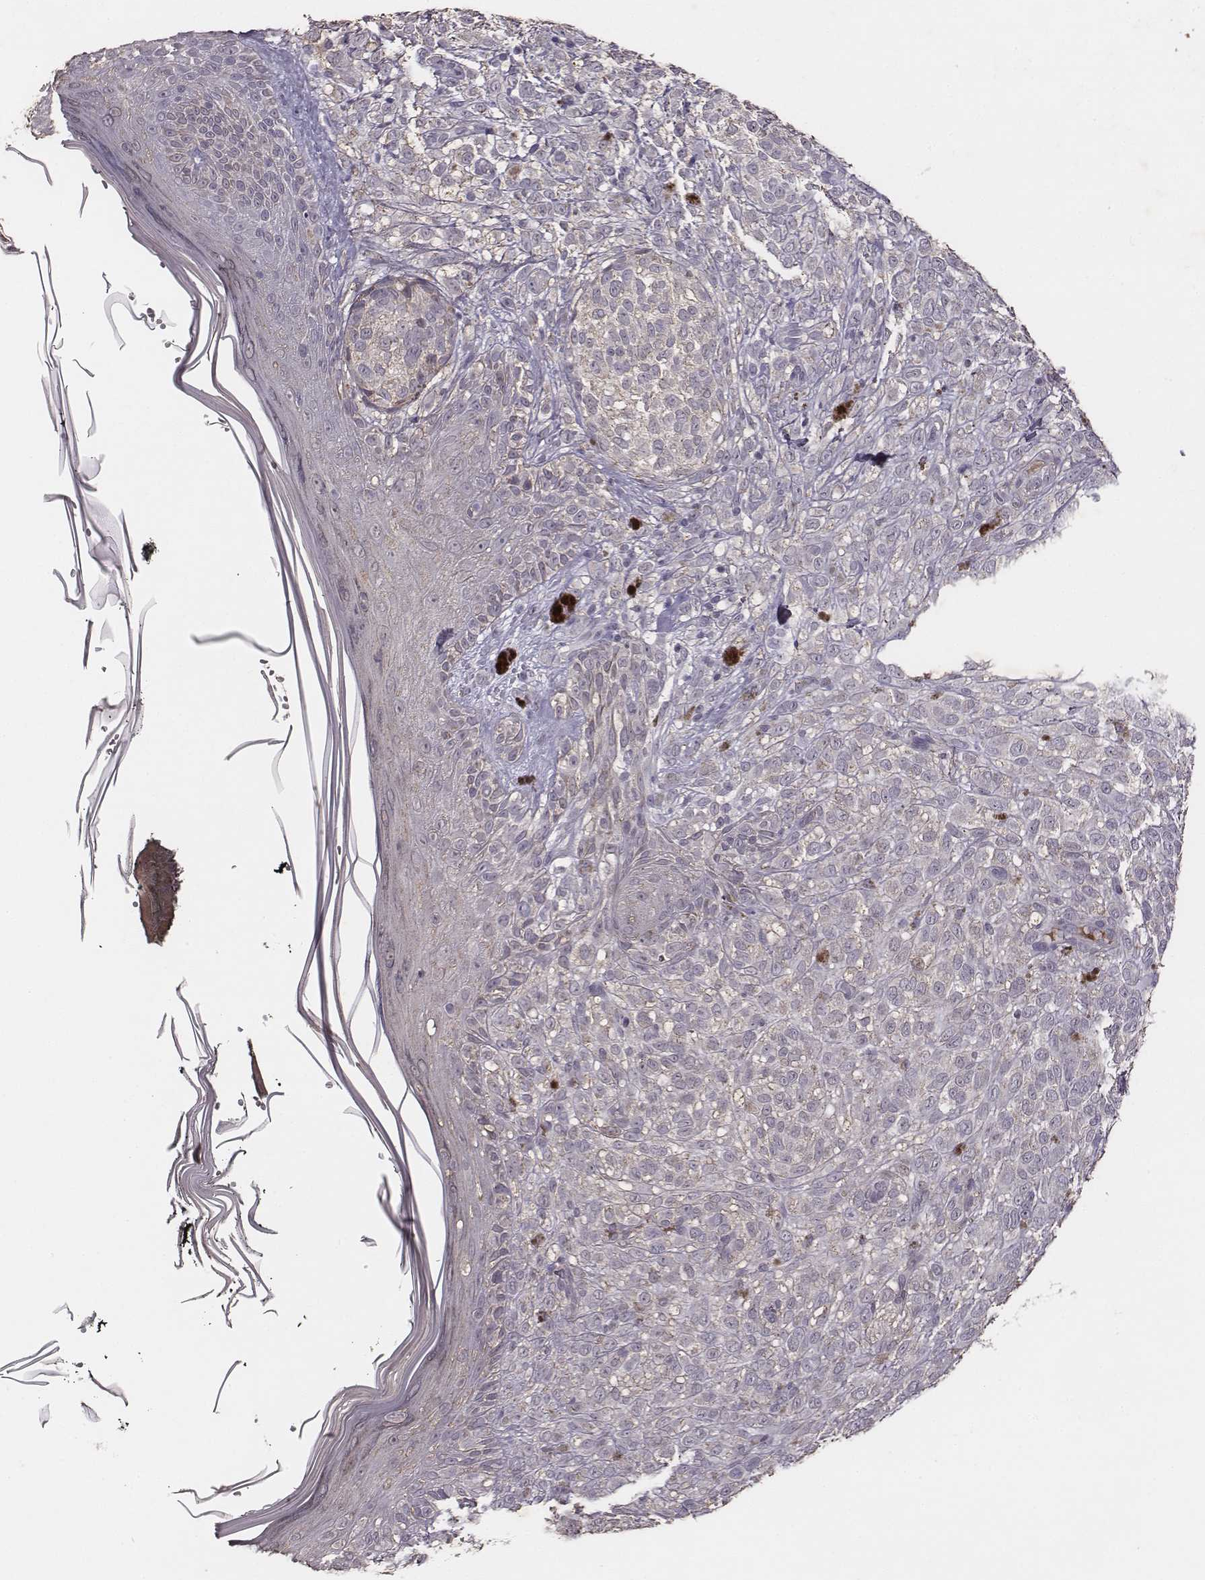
{"staining": {"intensity": "negative", "quantity": "none", "location": "none"}, "tissue": "melanoma", "cell_type": "Tumor cells", "image_type": "cancer", "snomed": [{"axis": "morphology", "description": "Malignant melanoma, NOS"}, {"axis": "topography", "description": "Skin"}], "caption": "Tumor cells are negative for protein expression in human malignant melanoma.", "gene": "SLC22A6", "patient": {"sex": "female", "age": 86}}